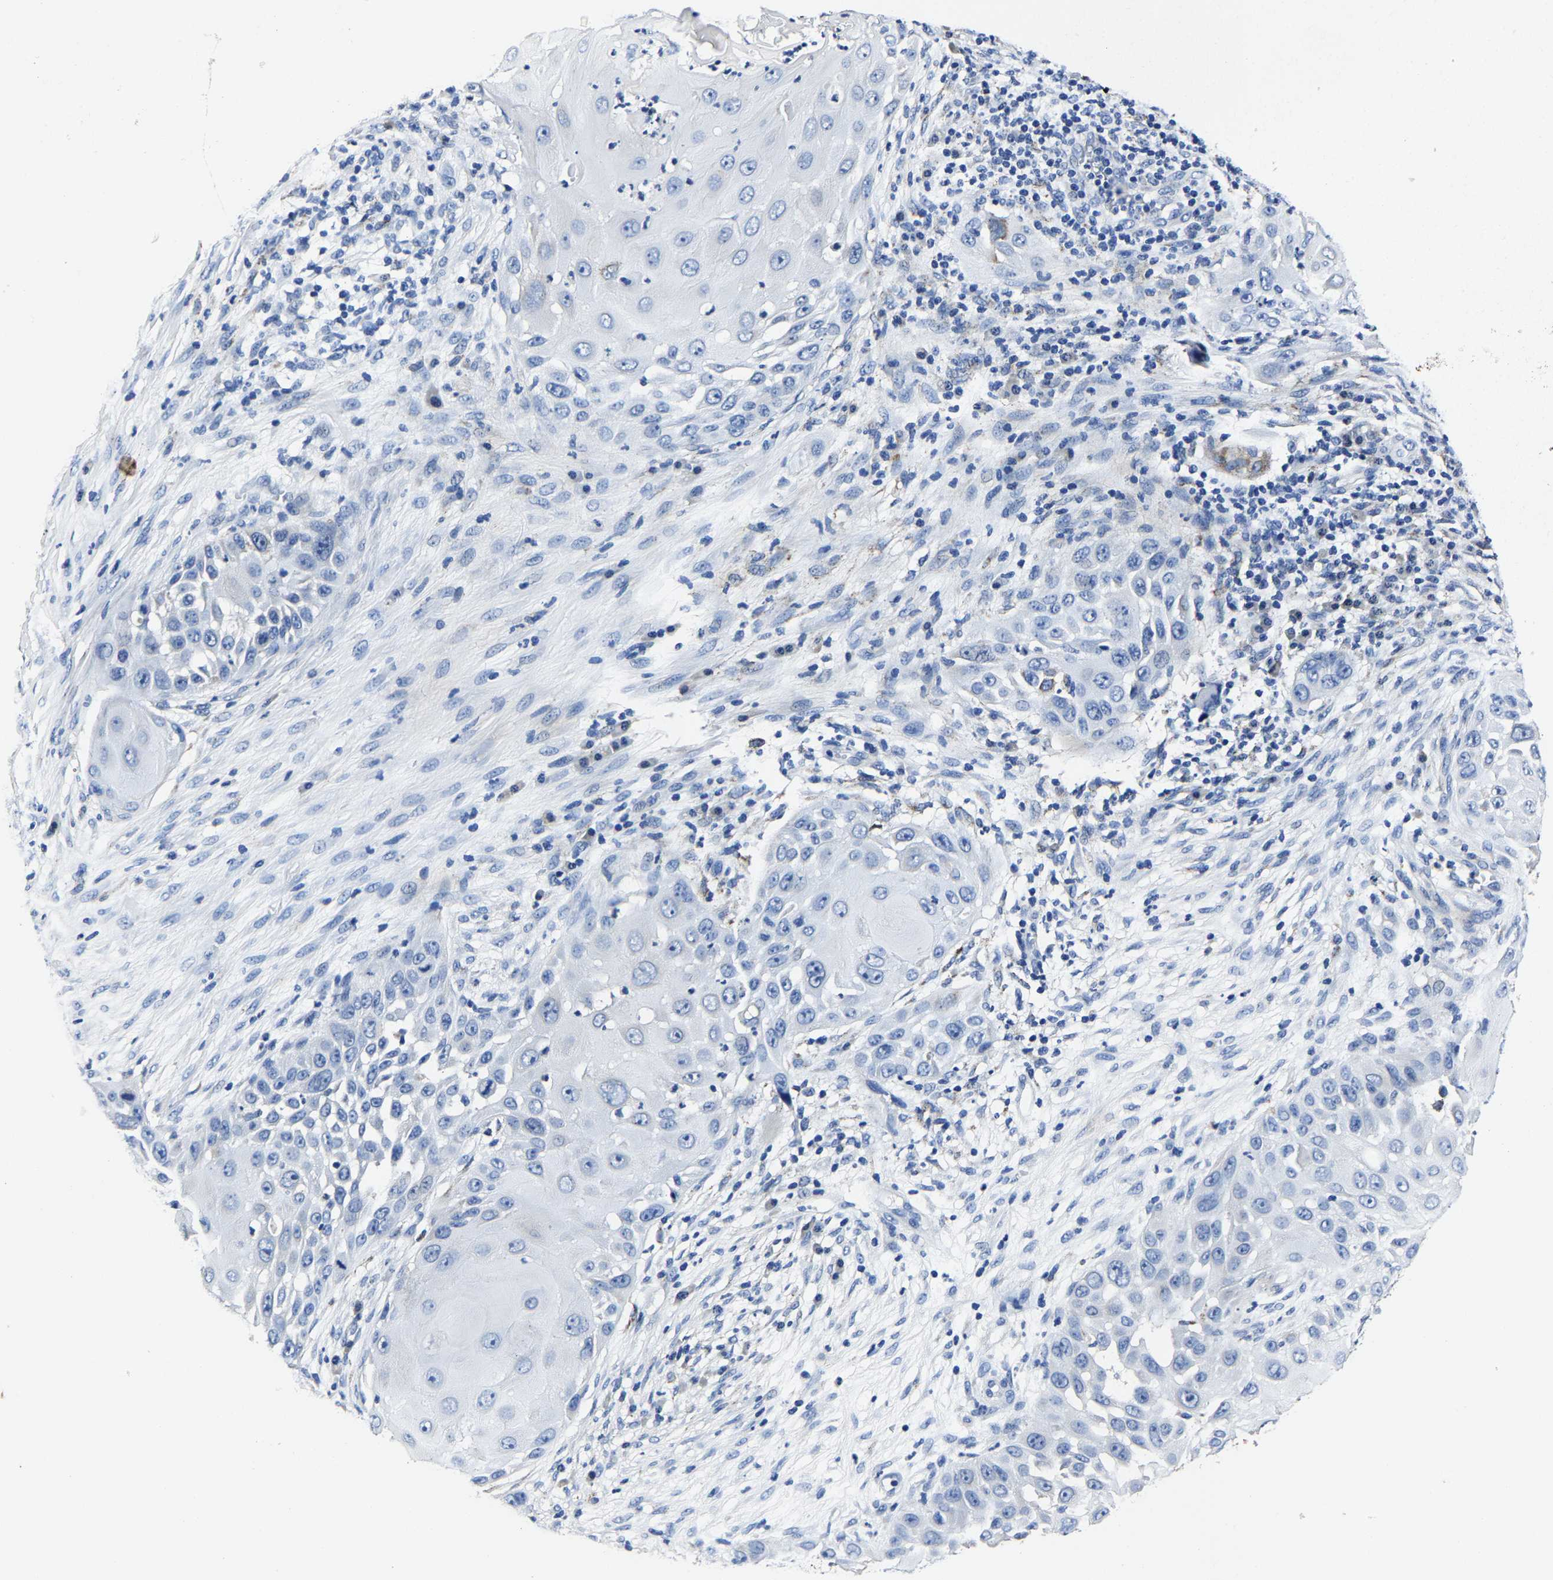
{"staining": {"intensity": "negative", "quantity": "none", "location": "none"}, "tissue": "skin cancer", "cell_type": "Tumor cells", "image_type": "cancer", "snomed": [{"axis": "morphology", "description": "Squamous cell carcinoma, NOS"}, {"axis": "topography", "description": "Skin"}], "caption": "Protein analysis of skin squamous cell carcinoma shows no significant expression in tumor cells.", "gene": "PSPH", "patient": {"sex": "female", "age": 44}}